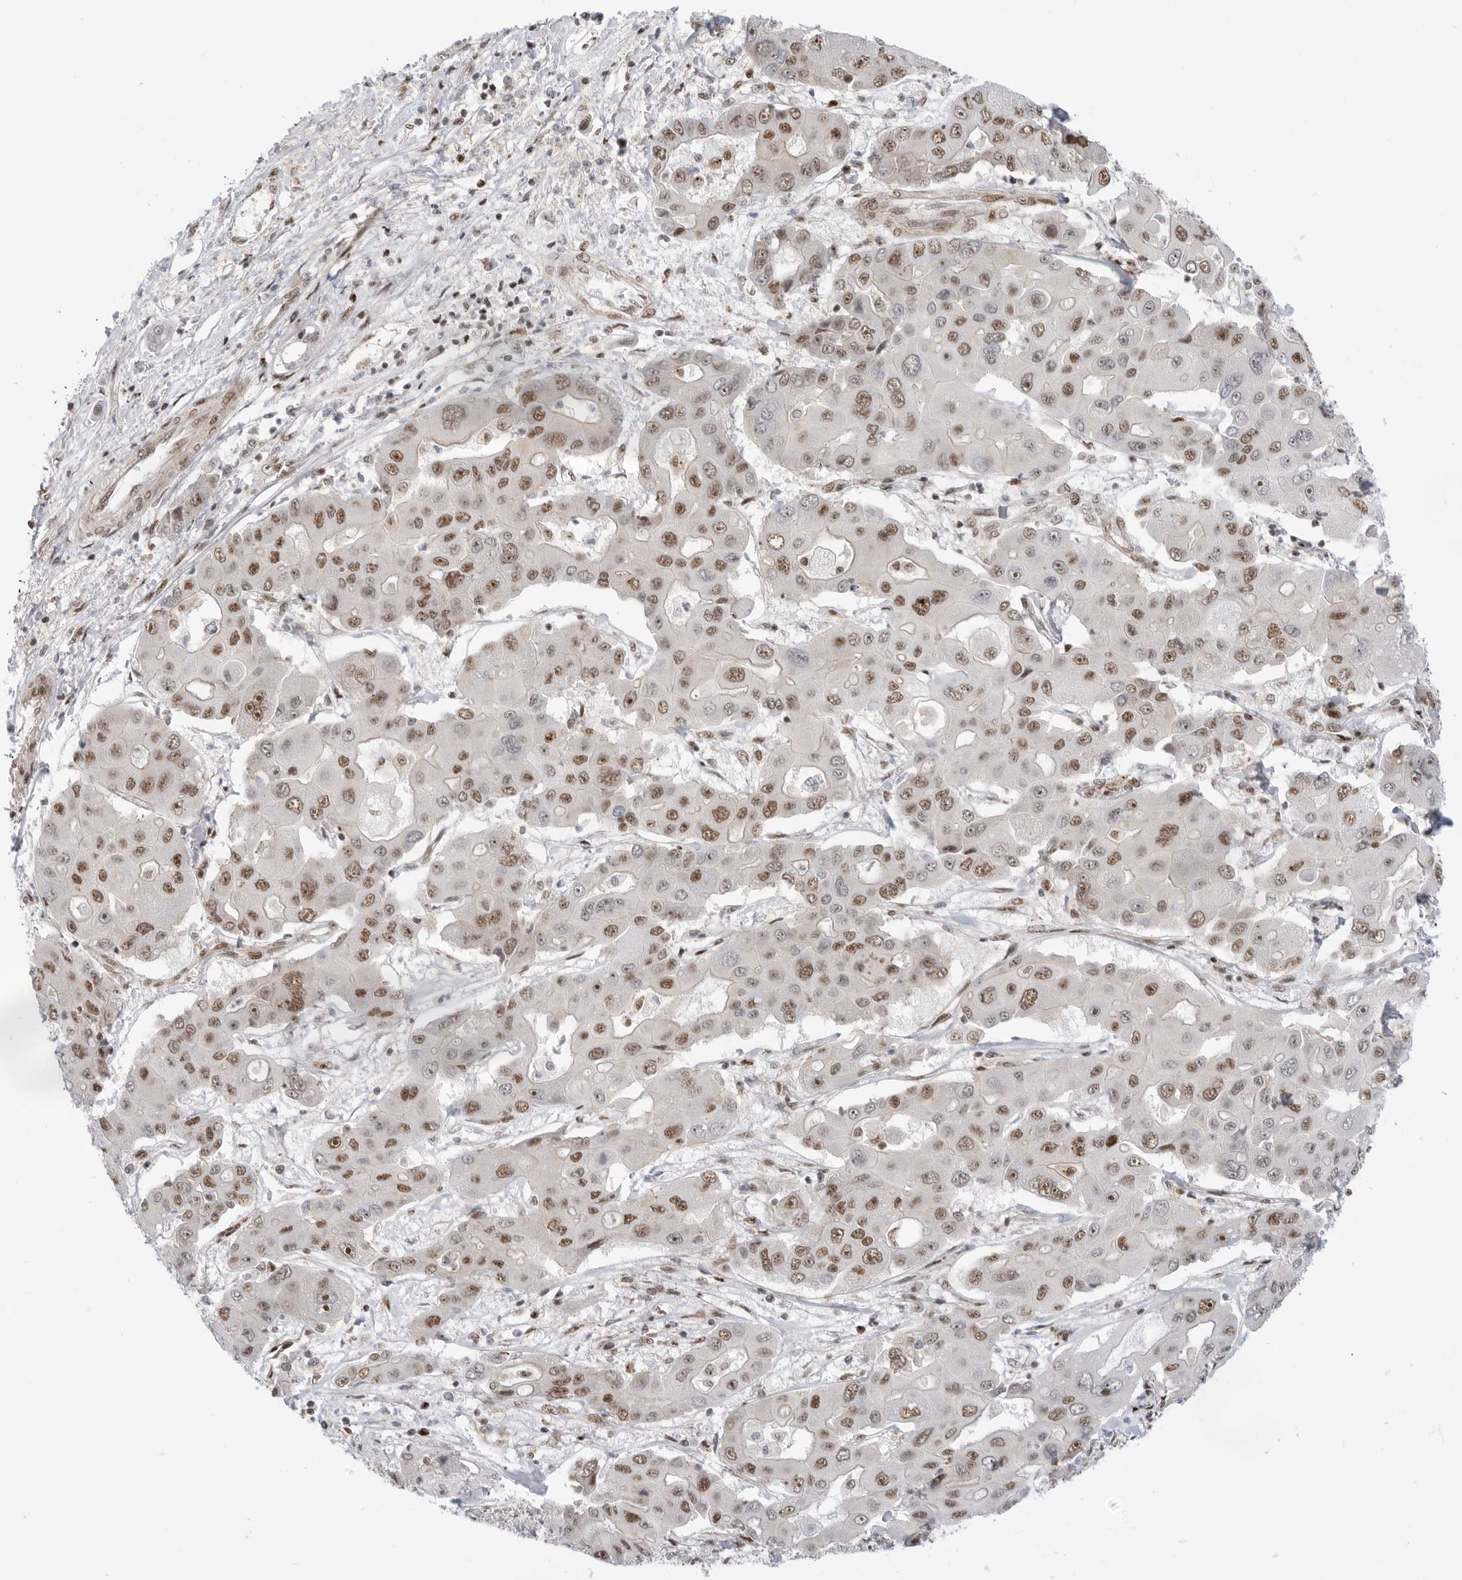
{"staining": {"intensity": "moderate", "quantity": ">75%", "location": "nuclear"}, "tissue": "liver cancer", "cell_type": "Tumor cells", "image_type": "cancer", "snomed": [{"axis": "morphology", "description": "Cholangiocarcinoma"}, {"axis": "topography", "description": "Liver"}], "caption": "Liver cancer was stained to show a protein in brown. There is medium levels of moderate nuclear staining in approximately >75% of tumor cells. (DAB = brown stain, brightfield microscopy at high magnification).", "gene": "GPATCH2", "patient": {"sex": "male", "age": 67}}